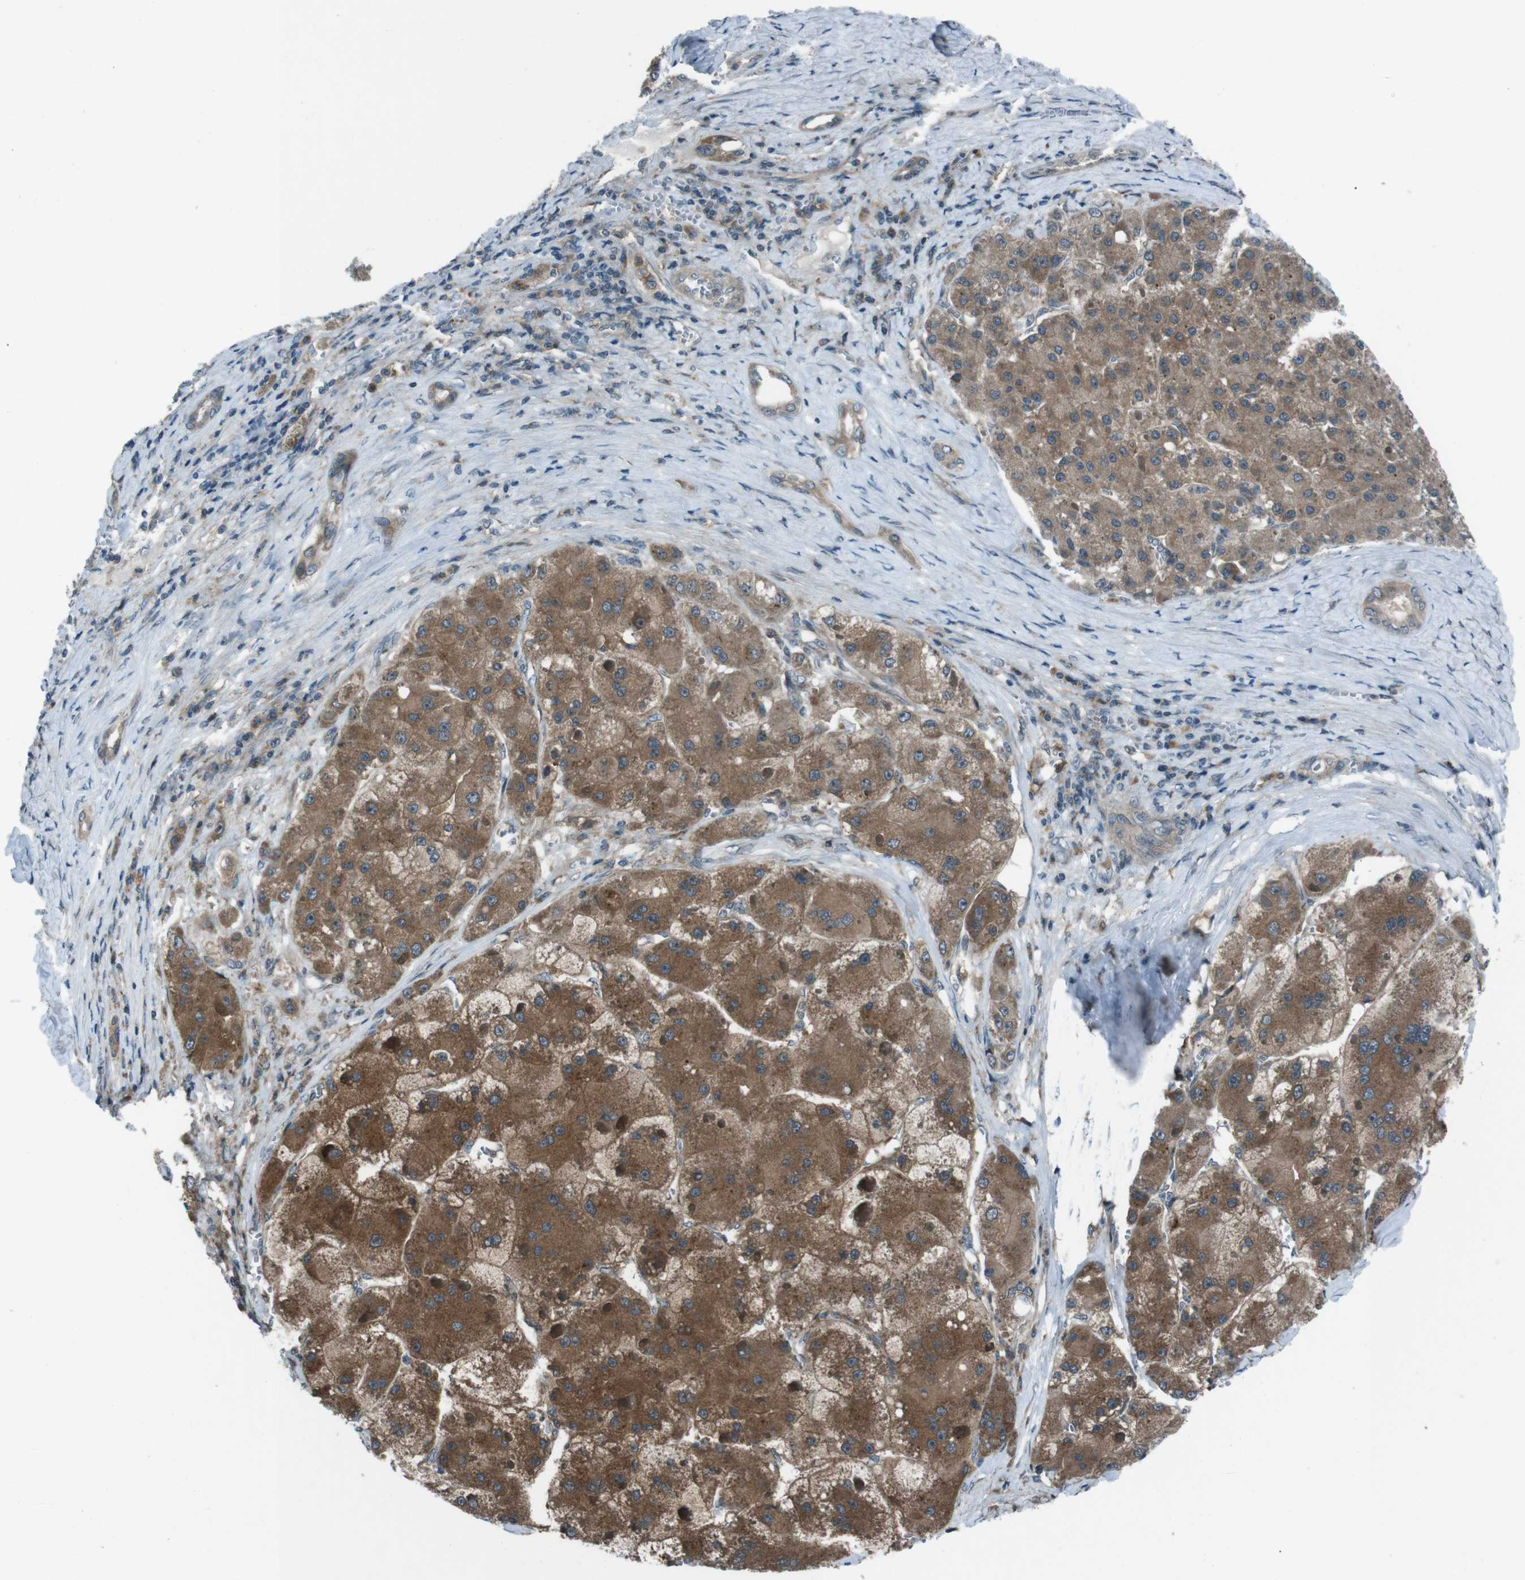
{"staining": {"intensity": "moderate", "quantity": ">75%", "location": "cytoplasmic/membranous"}, "tissue": "liver cancer", "cell_type": "Tumor cells", "image_type": "cancer", "snomed": [{"axis": "morphology", "description": "Carcinoma, Hepatocellular, NOS"}, {"axis": "topography", "description": "Liver"}], "caption": "Approximately >75% of tumor cells in hepatocellular carcinoma (liver) show moderate cytoplasmic/membranous protein staining as visualized by brown immunohistochemical staining.", "gene": "SLC27A4", "patient": {"sex": "female", "age": 73}}